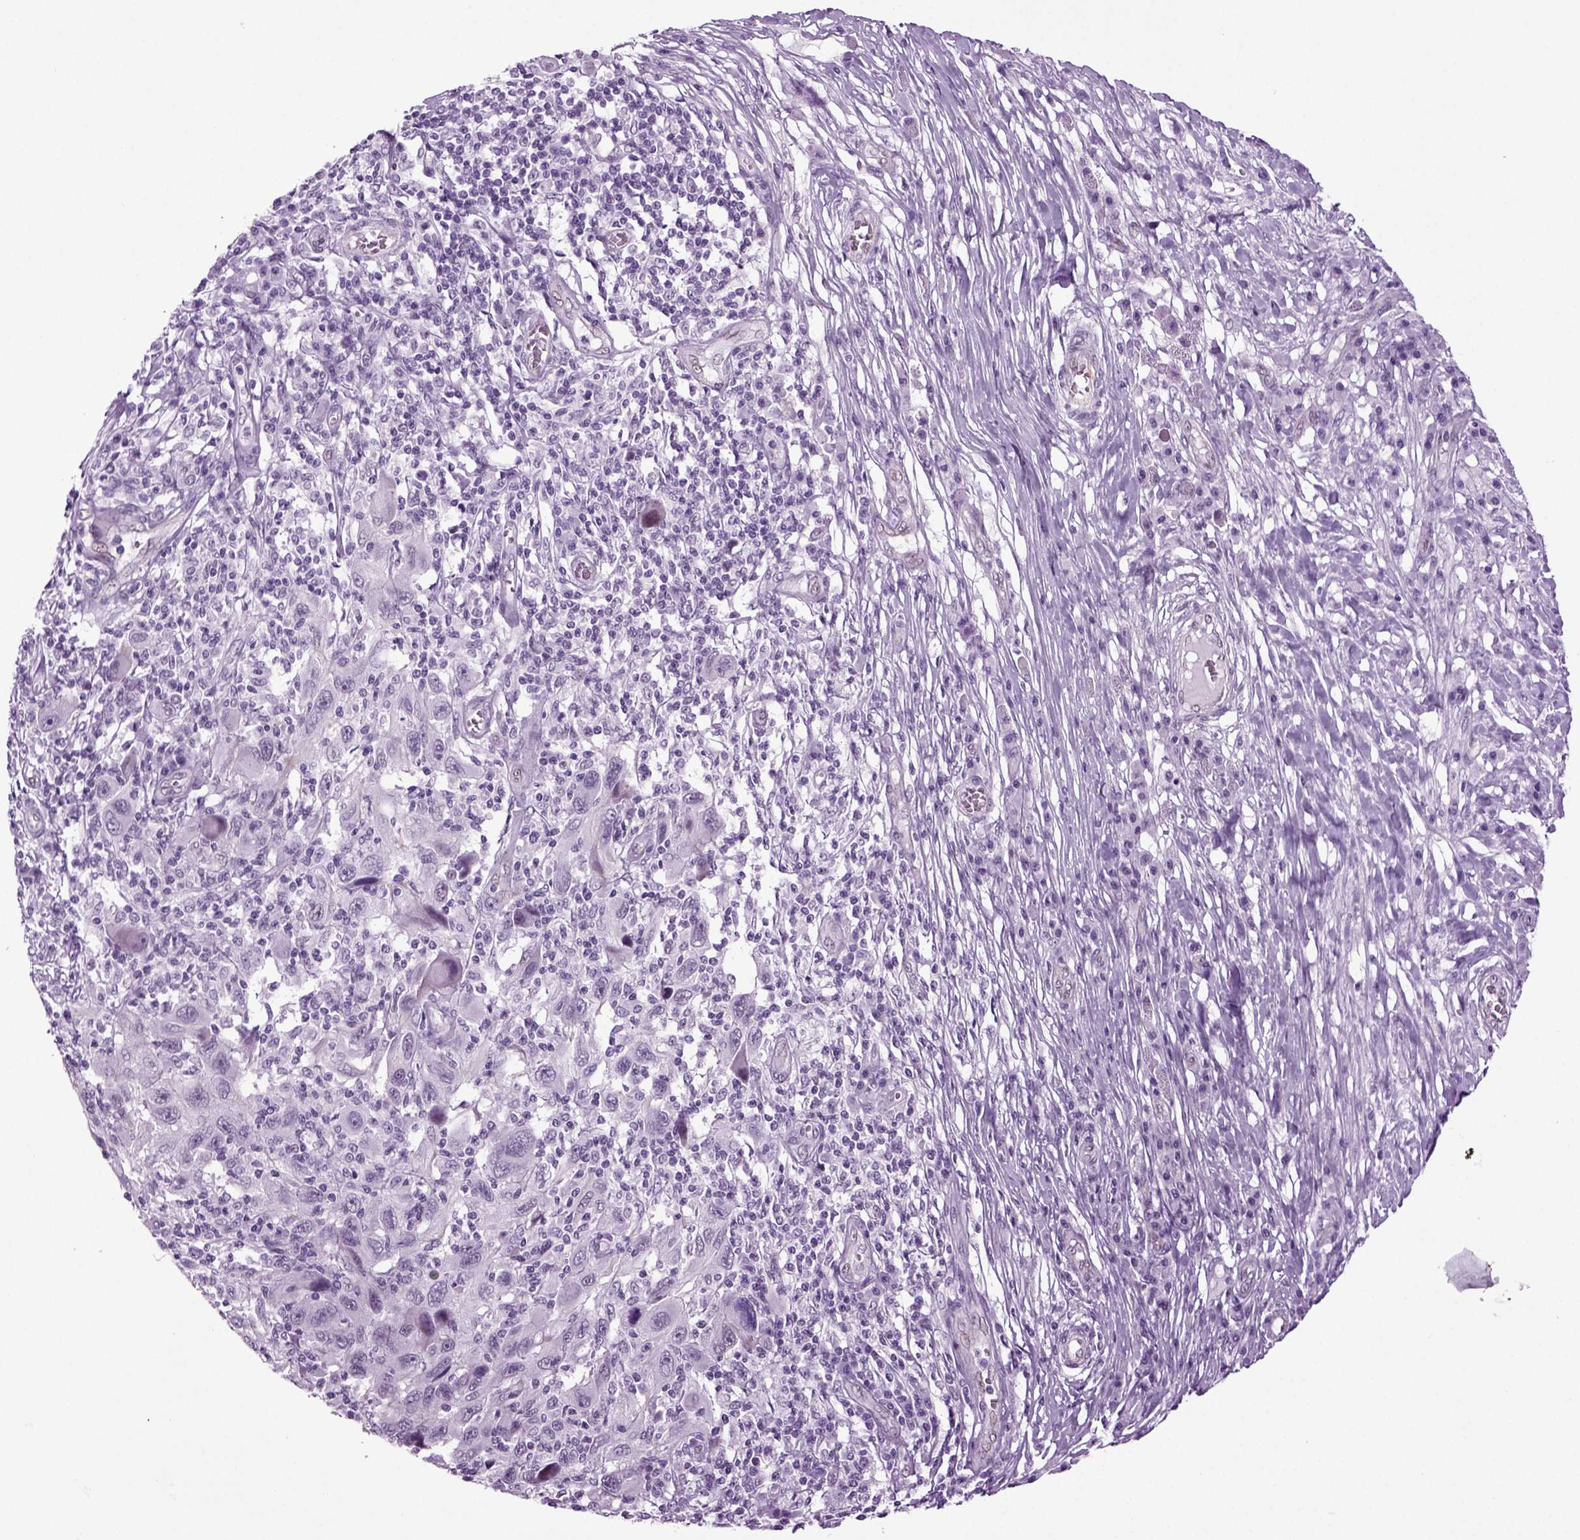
{"staining": {"intensity": "negative", "quantity": "none", "location": "none"}, "tissue": "melanoma", "cell_type": "Tumor cells", "image_type": "cancer", "snomed": [{"axis": "morphology", "description": "Malignant melanoma, NOS"}, {"axis": "topography", "description": "Skin"}], "caption": "Micrograph shows no protein staining in tumor cells of malignant melanoma tissue.", "gene": "RFX3", "patient": {"sex": "male", "age": 53}}